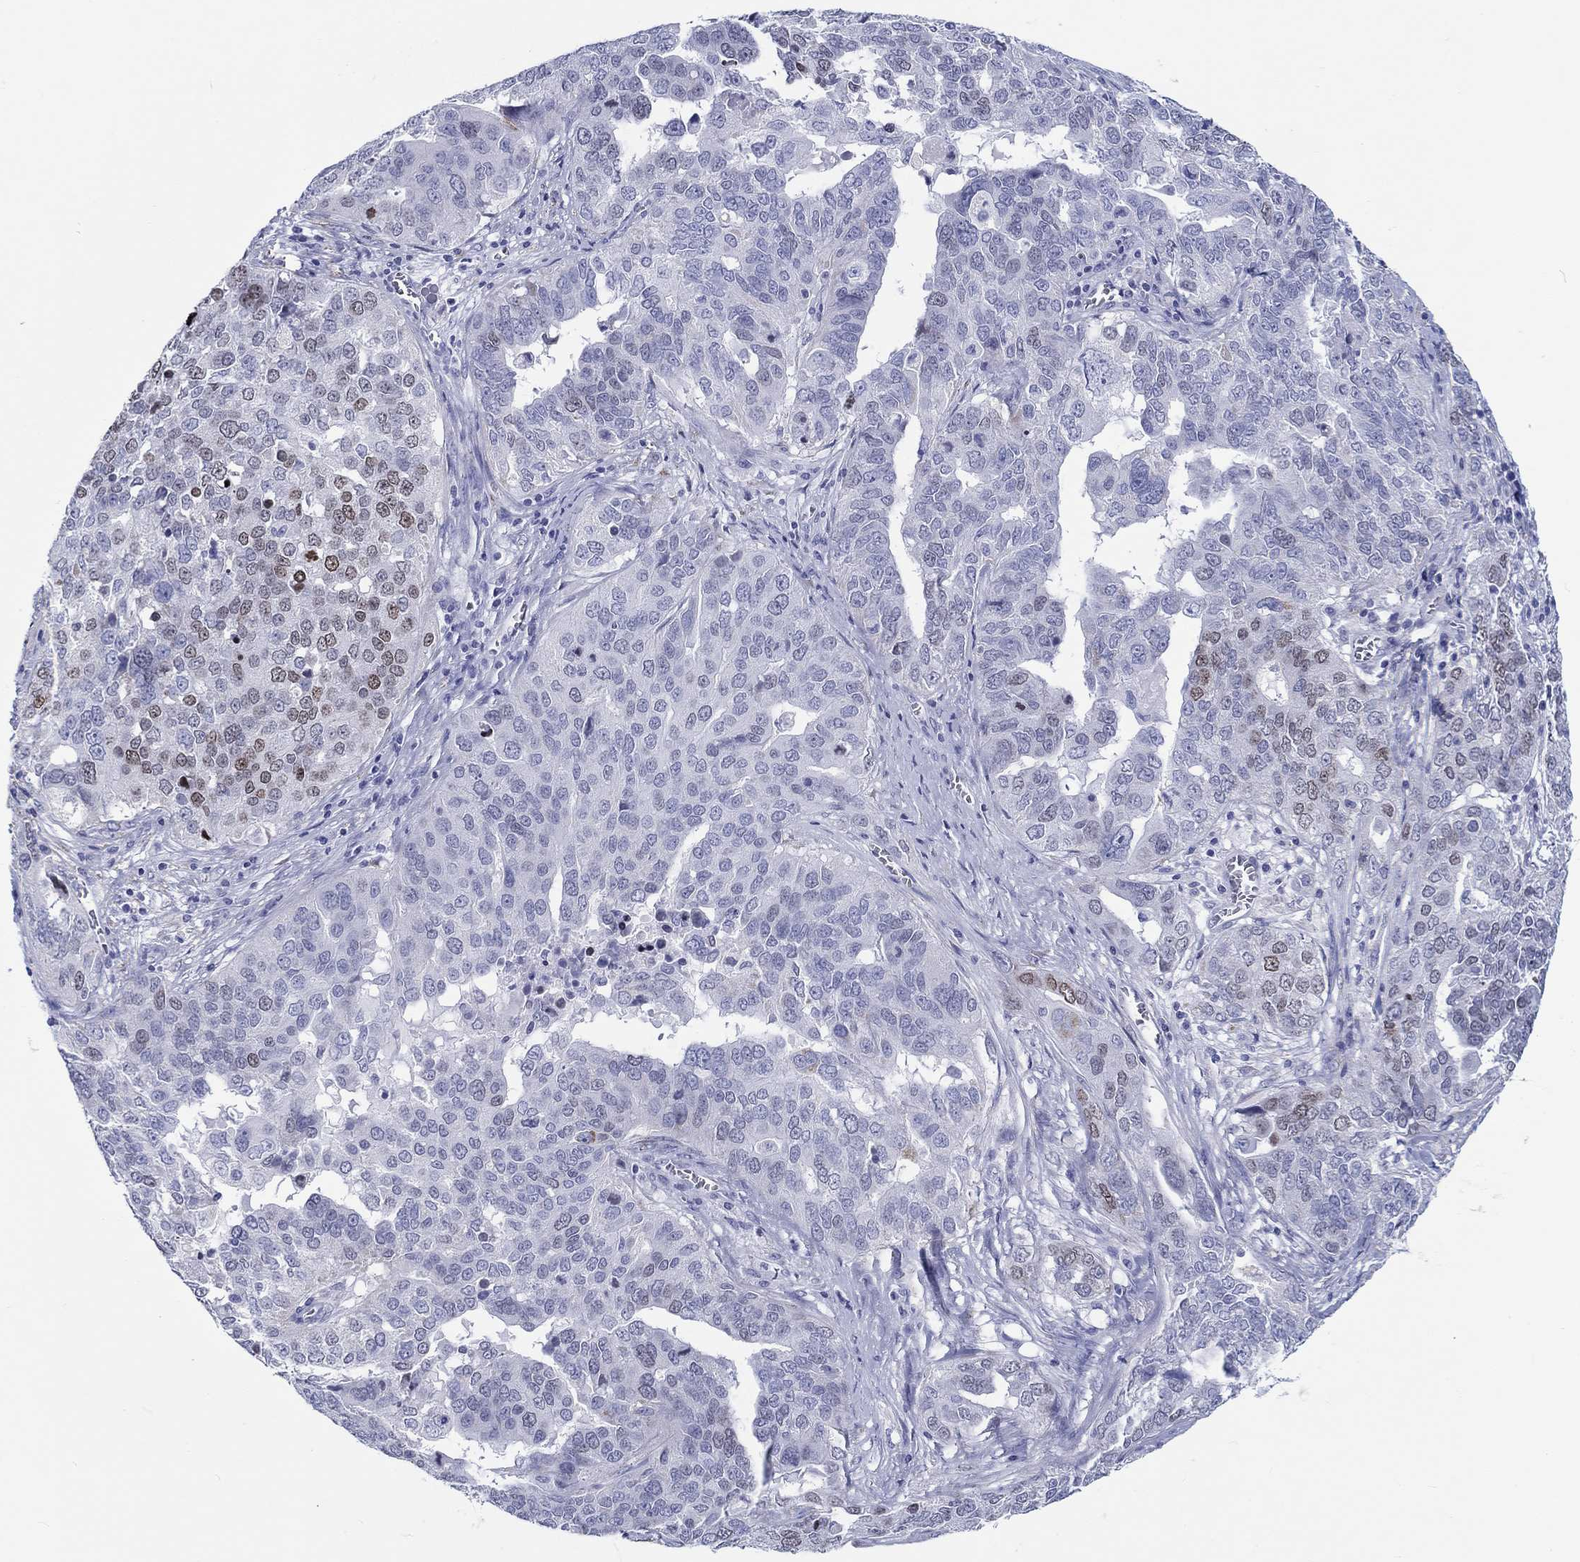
{"staining": {"intensity": "weak", "quantity": "<25%", "location": "nuclear"}, "tissue": "ovarian cancer", "cell_type": "Tumor cells", "image_type": "cancer", "snomed": [{"axis": "morphology", "description": "Carcinoma, endometroid"}, {"axis": "topography", "description": "Soft tissue"}, {"axis": "topography", "description": "Ovary"}], "caption": "The histopathology image exhibits no staining of tumor cells in endometroid carcinoma (ovarian).", "gene": "H1-1", "patient": {"sex": "female", "age": 52}}